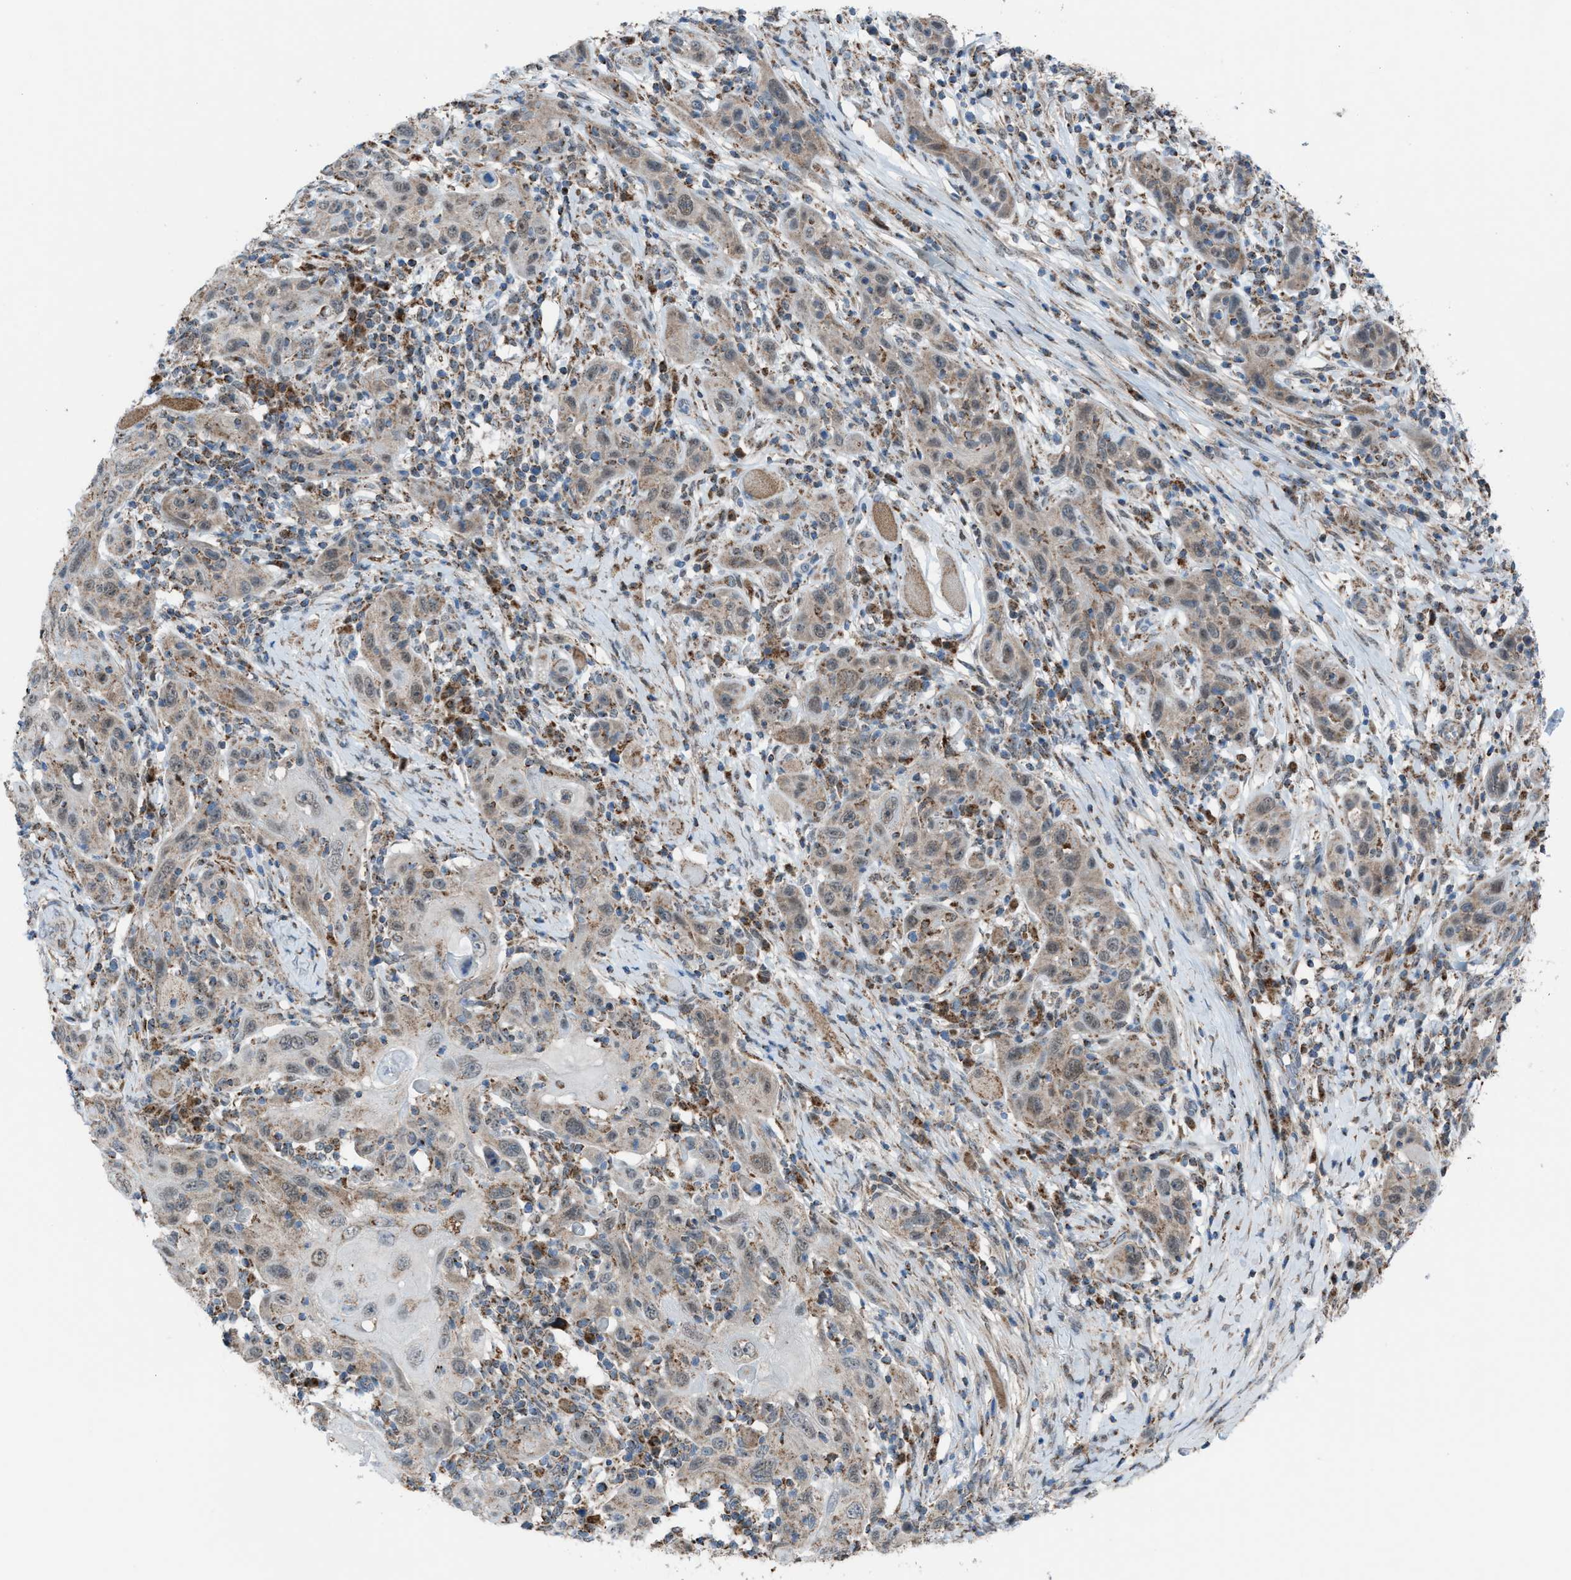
{"staining": {"intensity": "weak", "quantity": "25%-75%", "location": "cytoplasmic/membranous,nuclear"}, "tissue": "skin cancer", "cell_type": "Tumor cells", "image_type": "cancer", "snomed": [{"axis": "morphology", "description": "Squamous cell carcinoma, NOS"}, {"axis": "topography", "description": "Skin"}], "caption": "A brown stain highlights weak cytoplasmic/membranous and nuclear staining of a protein in human skin cancer (squamous cell carcinoma) tumor cells.", "gene": "SRM", "patient": {"sex": "female", "age": 88}}